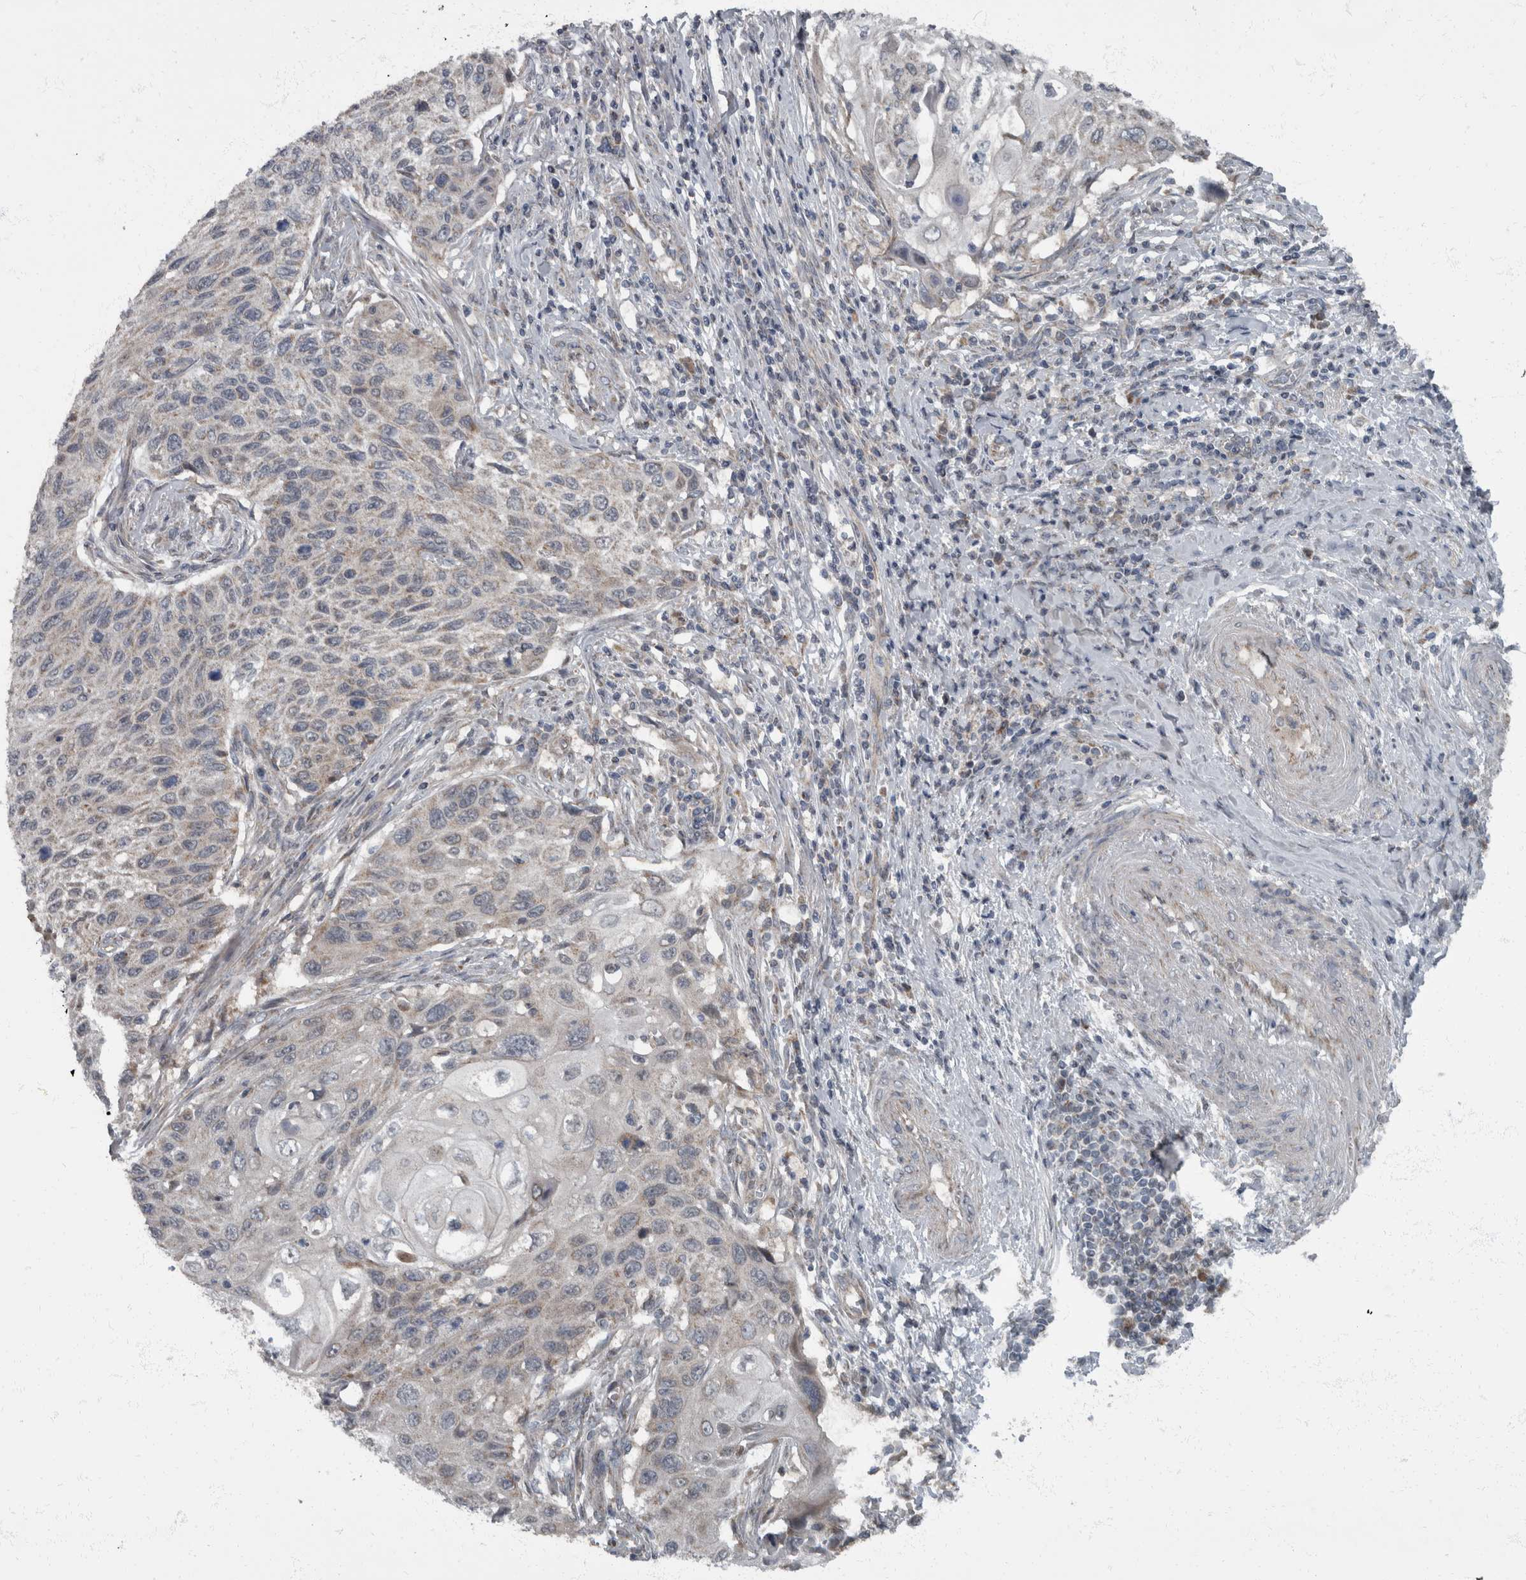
{"staining": {"intensity": "negative", "quantity": "none", "location": "none"}, "tissue": "cervical cancer", "cell_type": "Tumor cells", "image_type": "cancer", "snomed": [{"axis": "morphology", "description": "Squamous cell carcinoma, NOS"}, {"axis": "topography", "description": "Cervix"}], "caption": "IHC photomicrograph of neoplastic tissue: cervical squamous cell carcinoma stained with DAB (3,3'-diaminobenzidine) displays no significant protein staining in tumor cells.", "gene": "RABGGTB", "patient": {"sex": "female", "age": 70}}